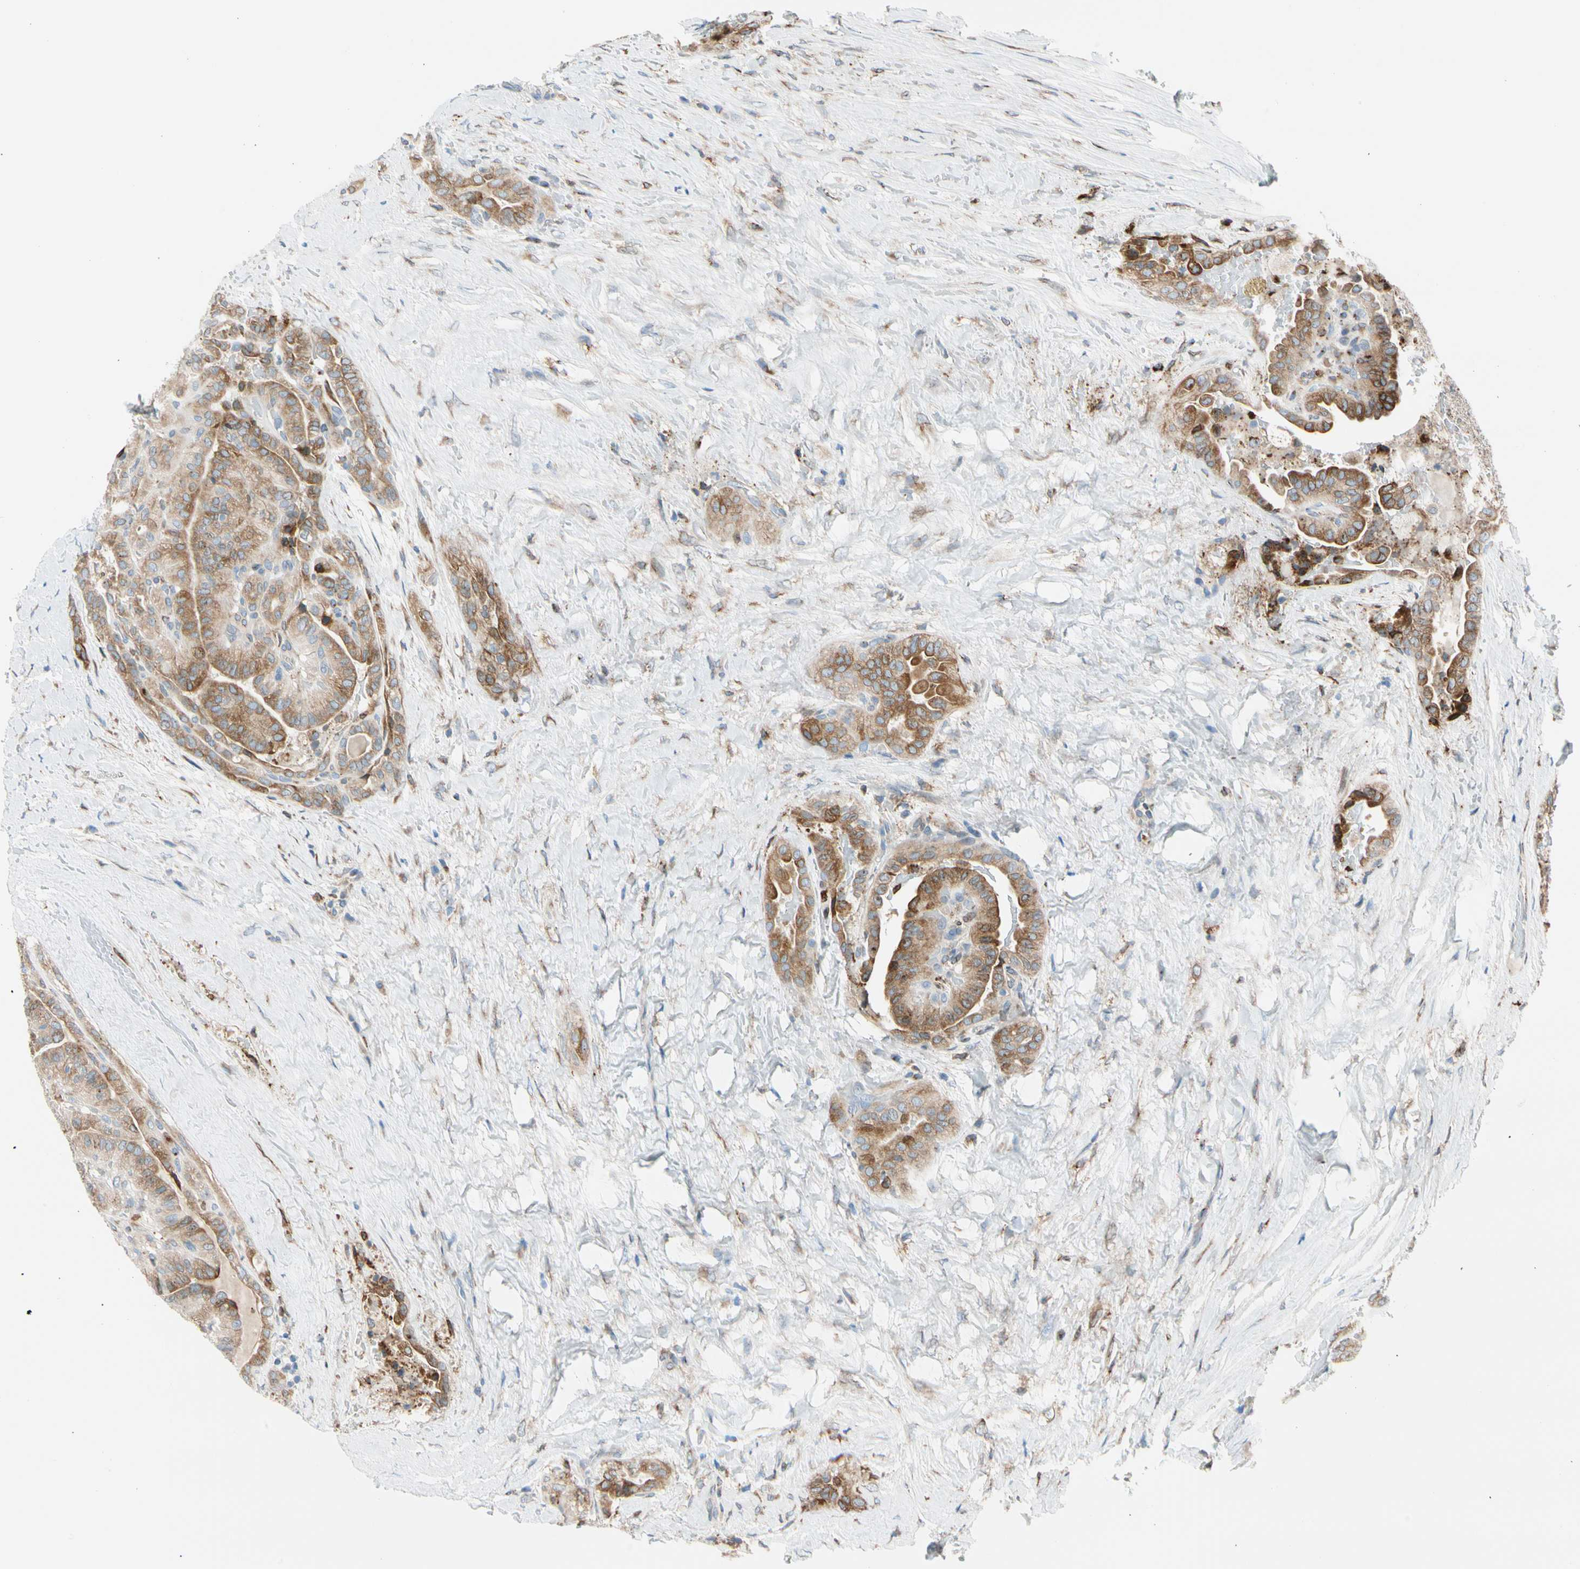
{"staining": {"intensity": "moderate", "quantity": ">75%", "location": "cytoplasmic/membranous"}, "tissue": "thyroid cancer", "cell_type": "Tumor cells", "image_type": "cancer", "snomed": [{"axis": "morphology", "description": "Papillary adenocarcinoma, NOS"}, {"axis": "topography", "description": "Thyroid gland"}], "caption": "A micrograph showing moderate cytoplasmic/membranous staining in approximately >75% of tumor cells in thyroid cancer, as visualized by brown immunohistochemical staining.", "gene": "NUCB1", "patient": {"sex": "male", "age": 77}}